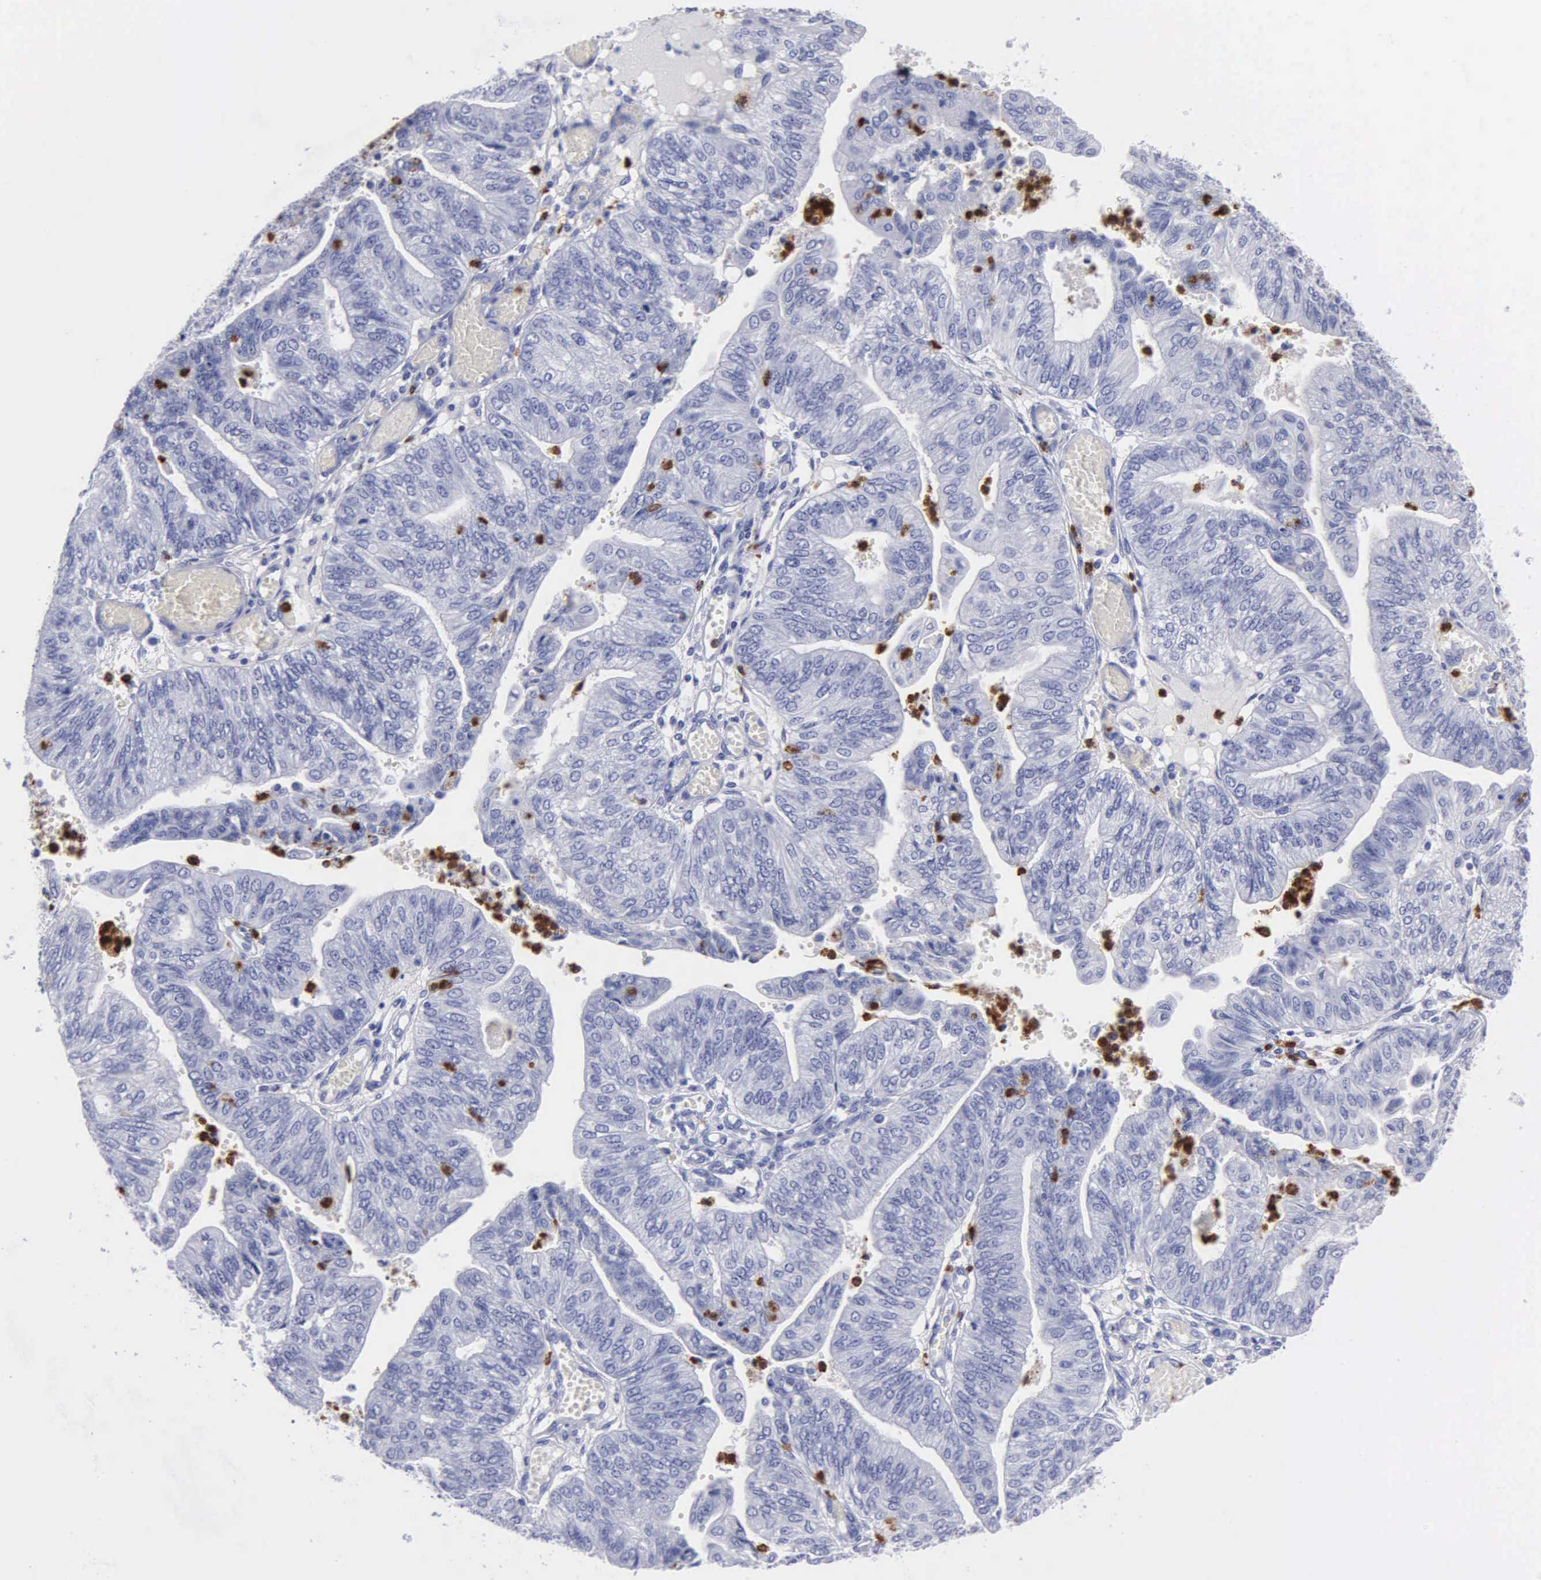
{"staining": {"intensity": "negative", "quantity": "none", "location": "none"}, "tissue": "endometrial cancer", "cell_type": "Tumor cells", "image_type": "cancer", "snomed": [{"axis": "morphology", "description": "Adenocarcinoma, NOS"}, {"axis": "topography", "description": "Endometrium"}], "caption": "The micrograph demonstrates no significant positivity in tumor cells of endometrial adenocarcinoma.", "gene": "CTSG", "patient": {"sex": "female", "age": 59}}